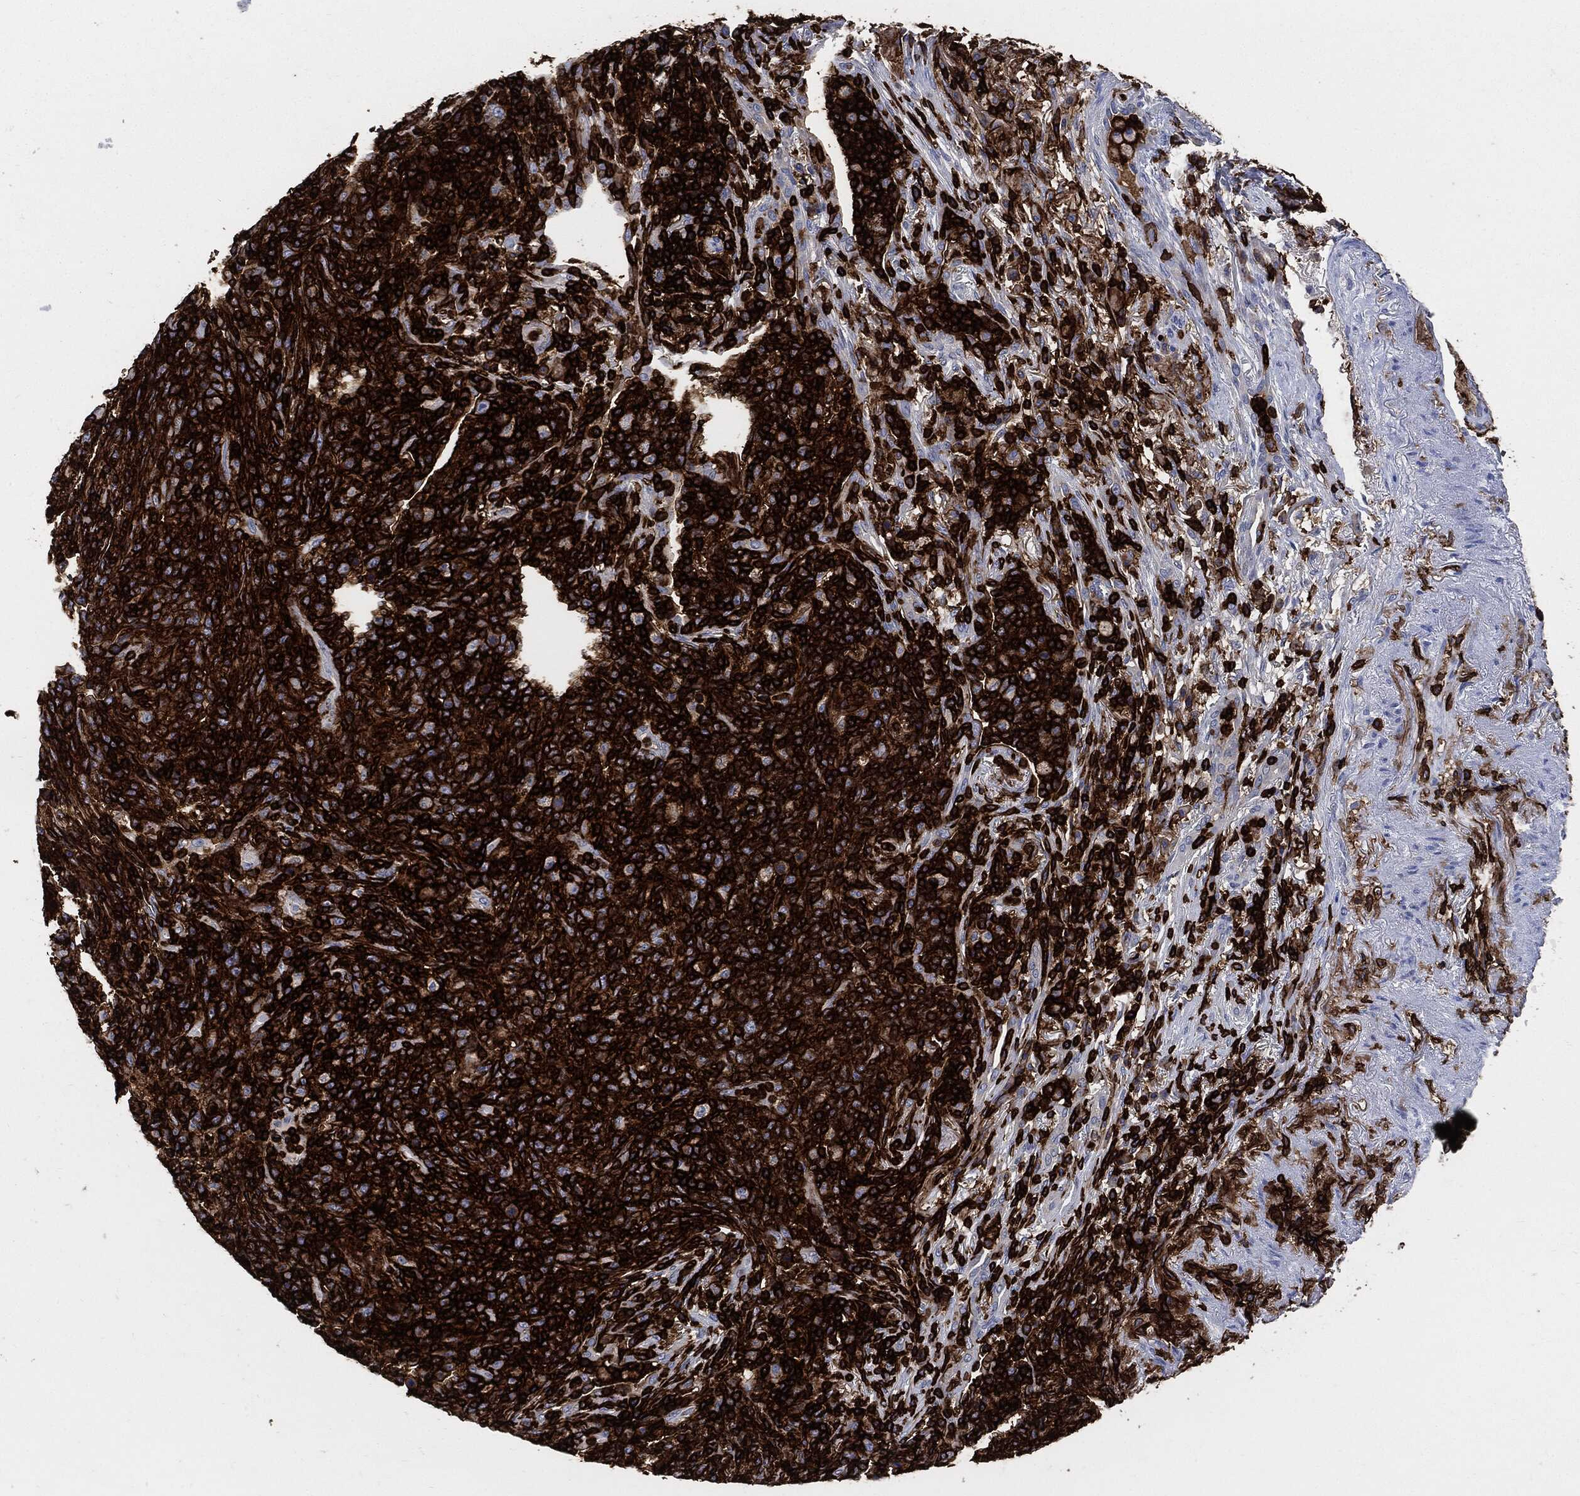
{"staining": {"intensity": "strong", "quantity": ">75%", "location": "cytoplasmic/membranous"}, "tissue": "lymphoma", "cell_type": "Tumor cells", "image_type": "cancer", "snomed": [{"axis": "morphology", "description": "Malignant lymphoma, non-Hodgkin's type, High grade"}, {"axis": "topography", "description": "Lung"}], "caption": "Strong cytoplasmic/membranous protein positivity is seen in about >75% of tumor cells in malignant lymphoma, non-Hodgkin's type (high-grade). The protein of interest is stained brown, and the nuclei are stained in blue (DAB IHC with brightfield microscopy, high magnification).", "gene": "PTPRC", "patient": {"sex": "male", "age": 79}}